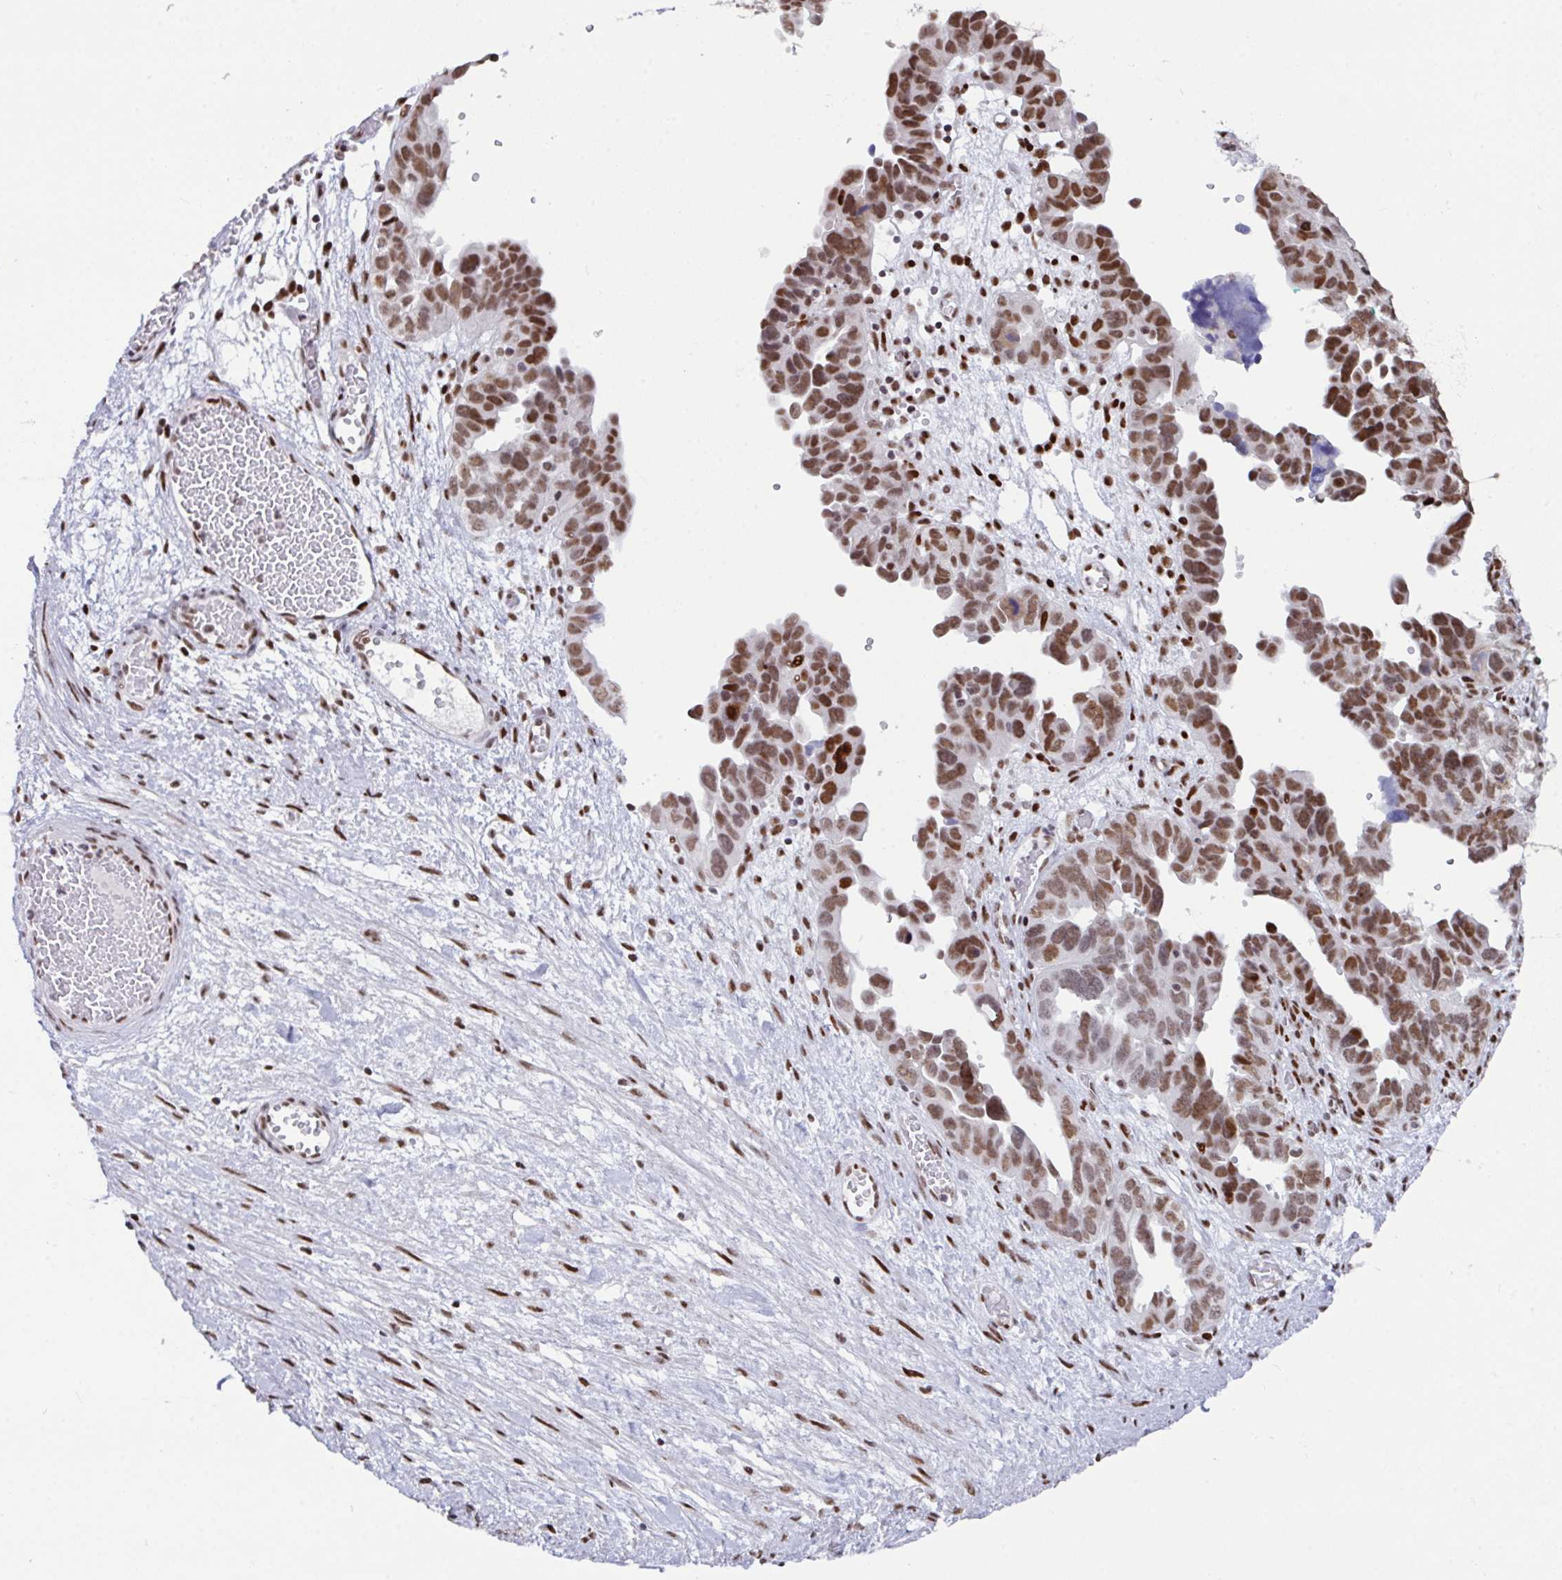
{"staining": {"intensity": "moderate", "quantity": ">75%", "location": "nuclear"}, "tissue": "ovarian cancer", "cell_type": "Tumor cells", "image_type": "cancer", "snomed": [{"axis": "morphology", "description": "Cystadenocarcinoma, serous, NOS"}, {"axis": "topography", "description": "Ovary"}], "caption": "This photomicrograph exhibits serous cystadenocarcinoma (ovarian) stained with immunohistochemistry (IHC) to label a protein in brown. The nuclear of tumor cells show moderate positivity for the protein. Nuclei are counter-stained blue.", "gene": "CLP1", "patient": {"sex": "female", "age": 64}}